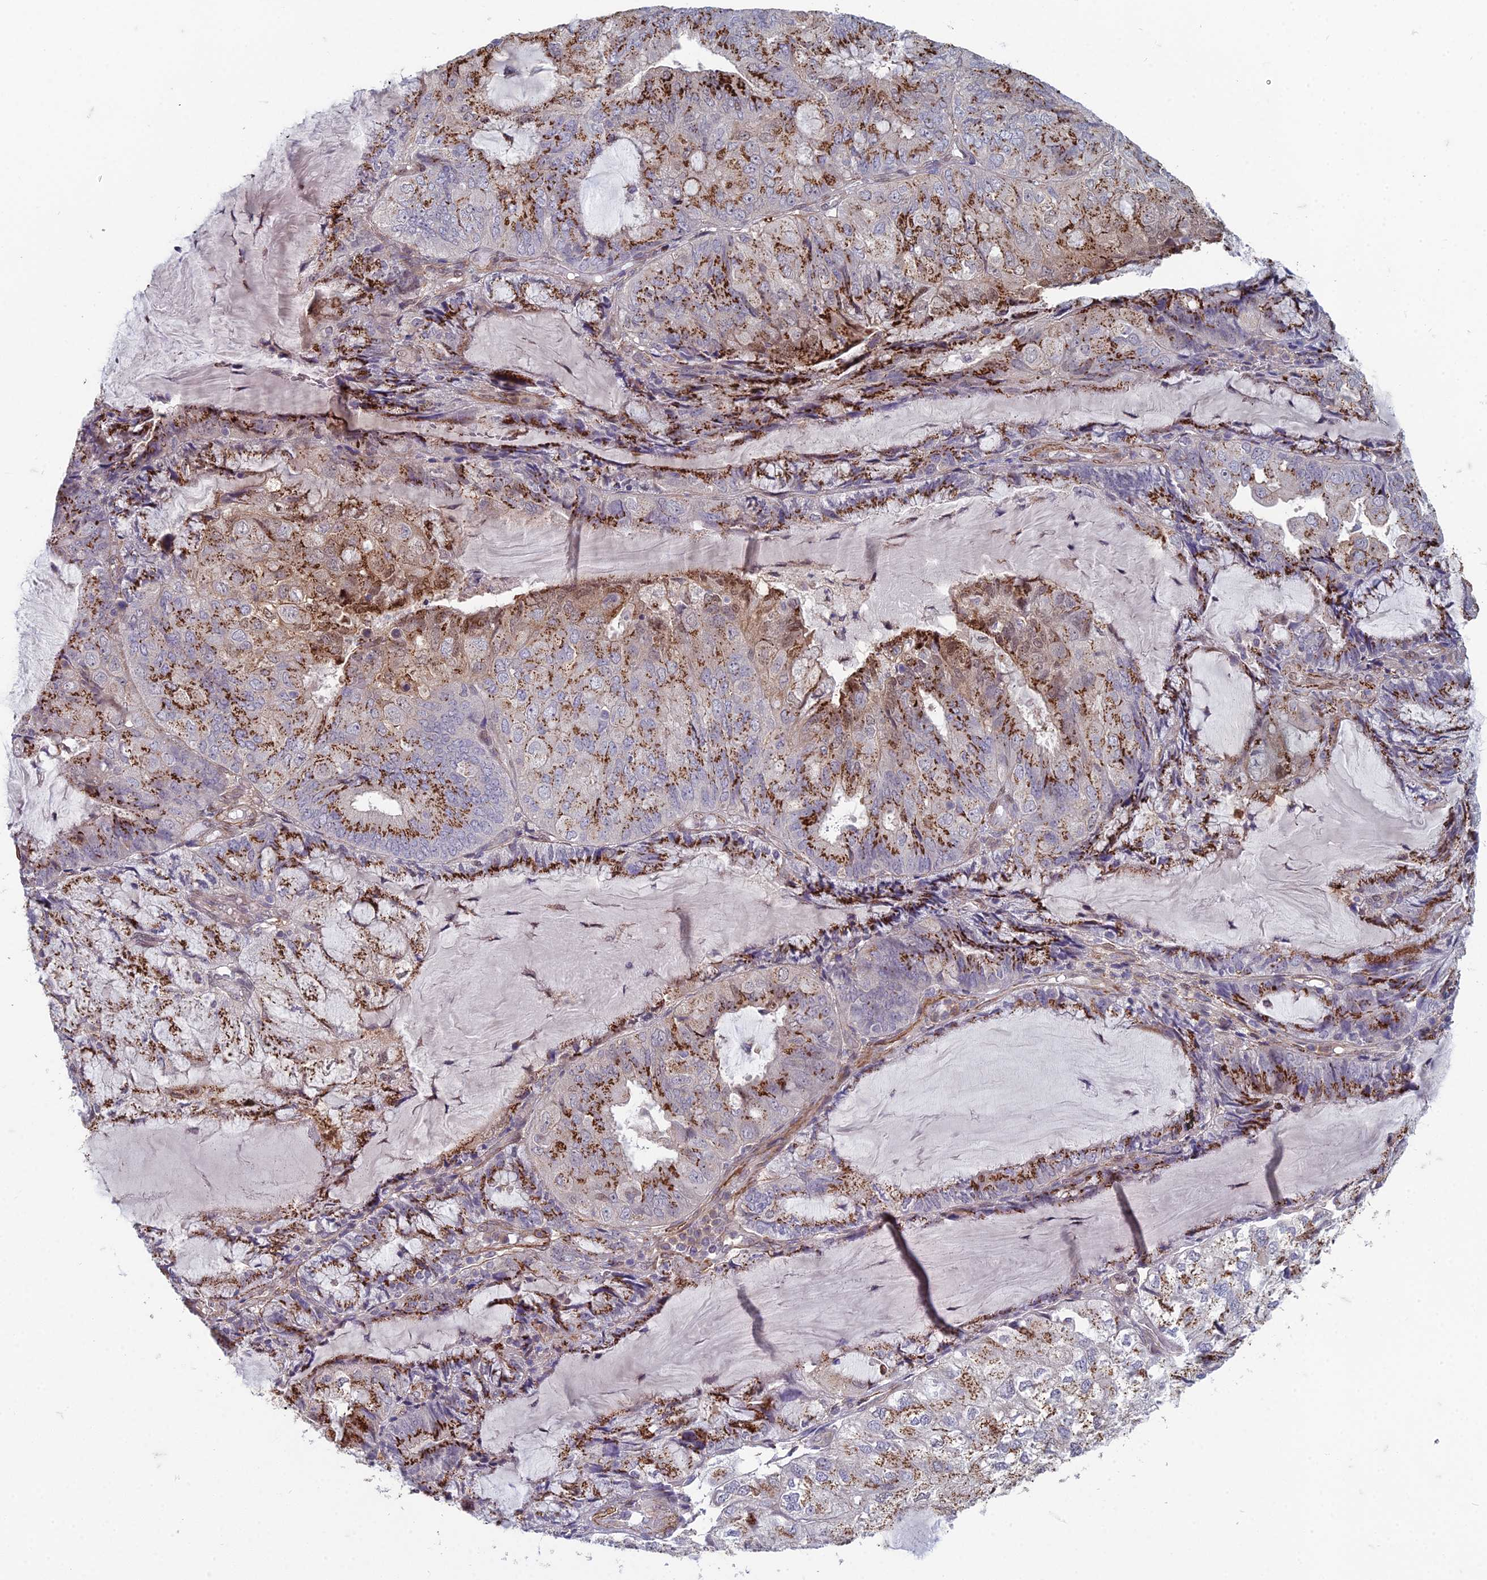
{"staining": {"intensity": "strong", "quantity": ">75%", "location": "cytoplasmic/membranous"}, "tissue": "endometrial cancer", "cell_type": "Tumor cells", "image_type": "cancer", "snomed": [{"axis": "morphology", "description": "Adenocarcinoma, NOS"}, {"axis": "topography", "description": "Endometrium"}], "caption": "Endometrial cancer stained with DAB (3,3'-diaminobenzidine) immunohistochemistry (IHC) displays high levels of strong cytoplasmic/membranous expression in approximately >75% of tumor cells.", "gene": "ZNF626", "patient": {"sex": "female", "age": 81}}